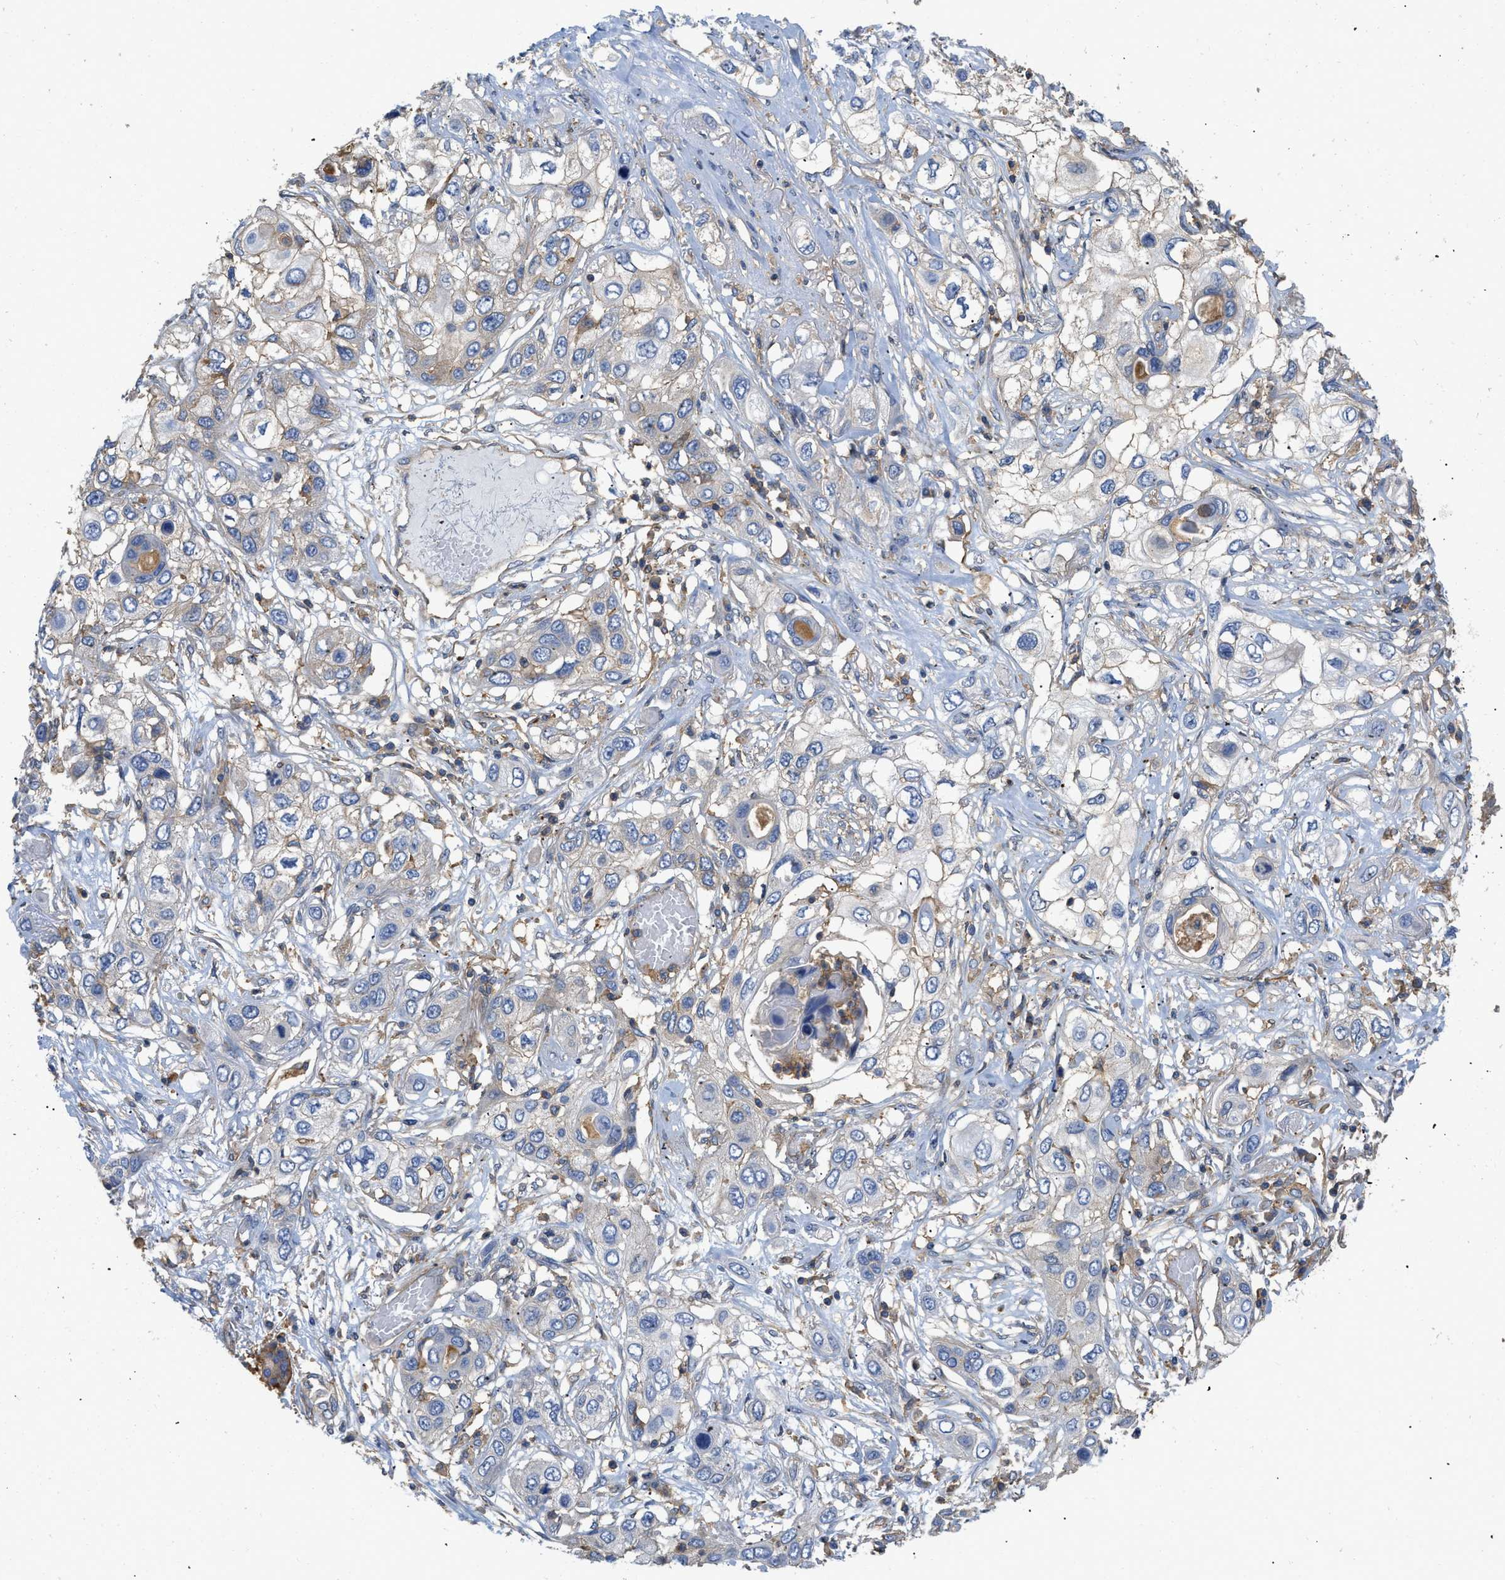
{"staining": {"intensity": "negative", "quantity": "none", "location": "none"}, "tissue": "lung cancer", "cell_type": "Tumor cells", "image_type": "cancer", "snomed": [{"axis": "morphology", "description": "Squamous cell carcinoma, NOS"}, {"axis": "topography", "description": "Lung"}], "caption": "Tumor cells show no significant protein staining in lung cancer. The staining is performed using DAB brown chromogen with nuclei counter-stained in using hematoxylin.", "gene": "GNB4", "patient": {"sex": "male", "age": 71}}